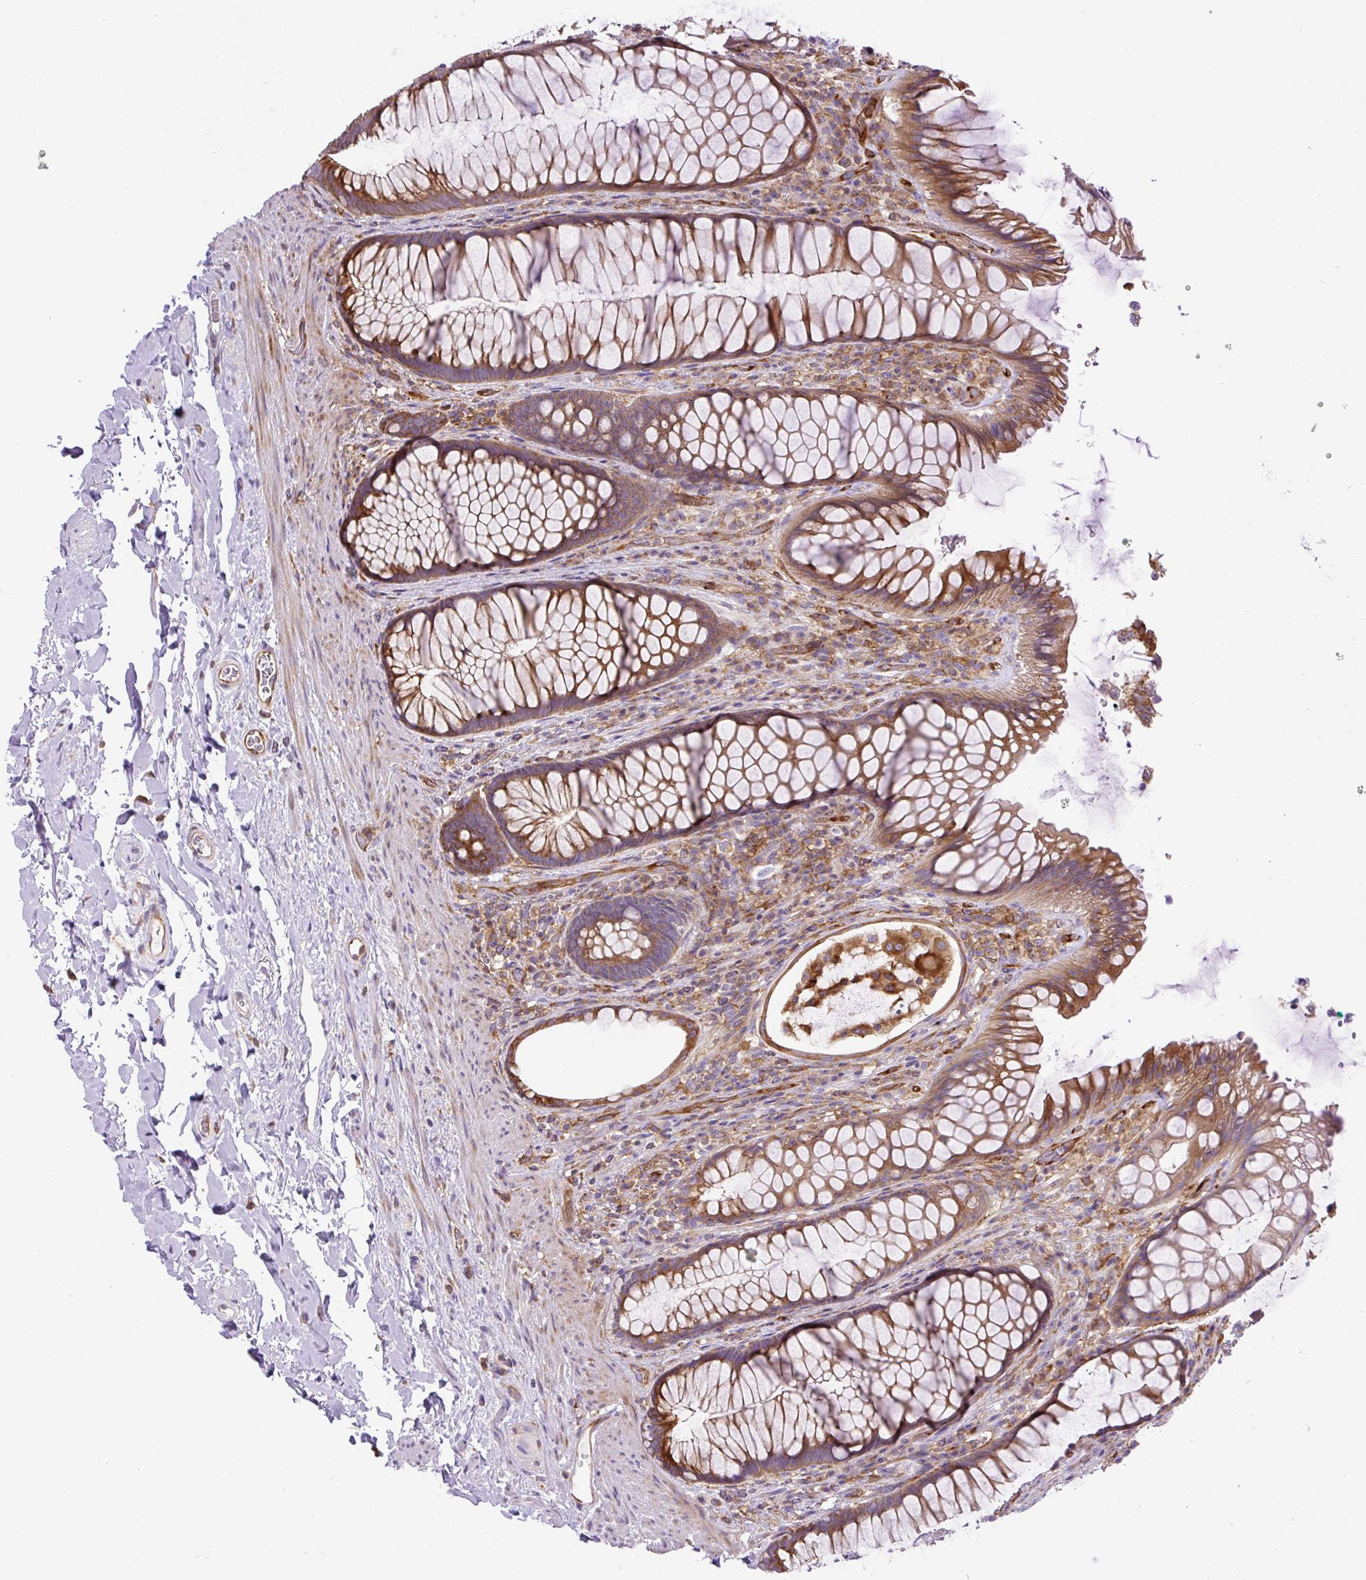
{"staining": {"intensity": "moderate", "quantity": ">75%", "location": "cytoplasmic/membranous"}, "tissue": "rectum", "cell_type": "Glandular cells", "image_type": "normal", "snomed": [{"axis": "morphology", "description": "Normal tissue, NOS"}, {"axis": "topography", "description": "Rectum"}], "caption": "IHC of benign human rectum exhibits medium levels of moderate cytoplasmic/membranous expression in approximately >75% of glandular cells.", "gene": "MAP1S", "patient": {"sex": "male", "age": 53}}